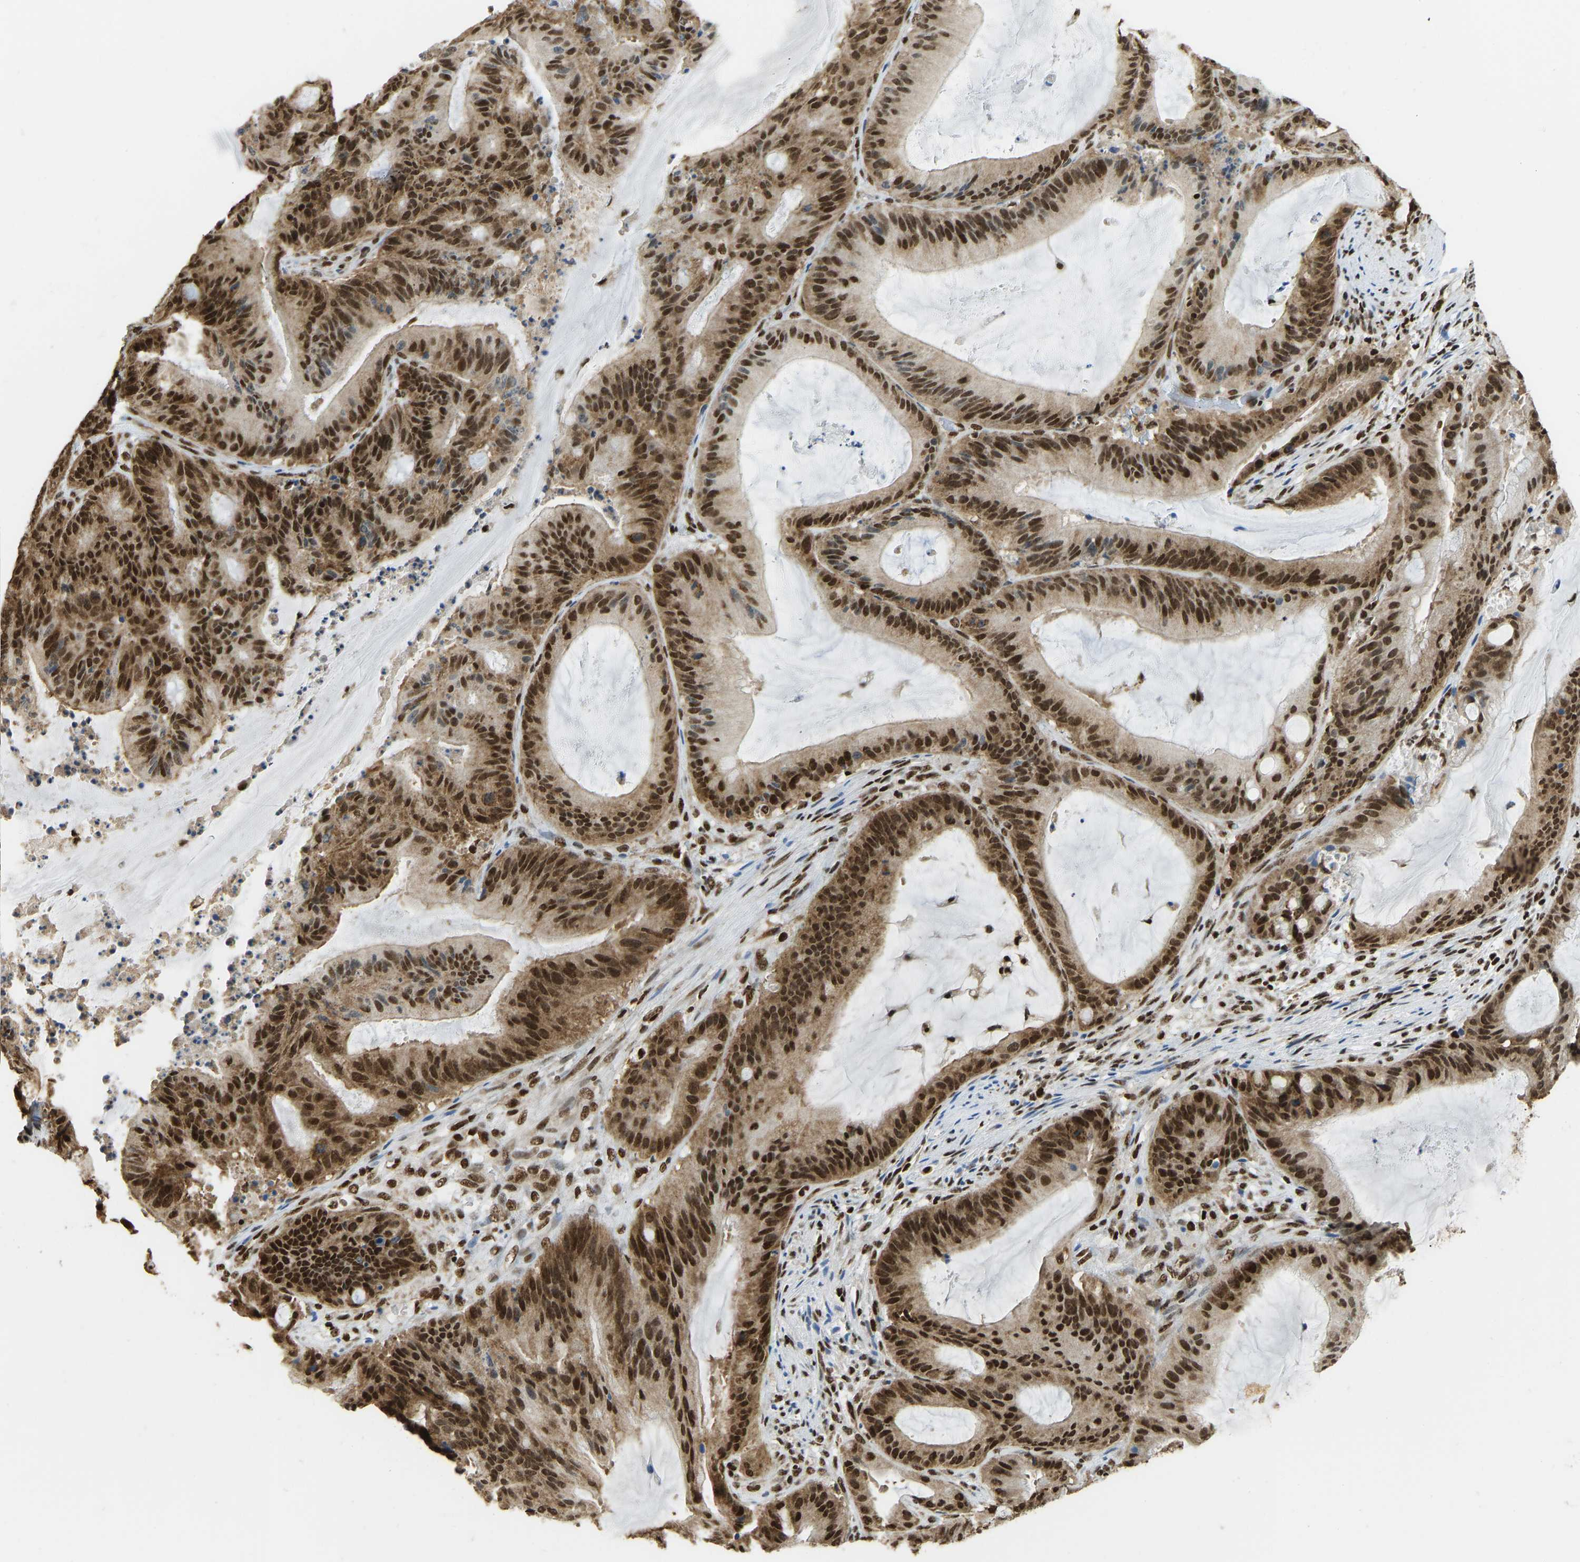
{"staining": {"intensity": "strong", "quantity": ">75%", "location": "cytoplasmic/membranous,nuclear"}, "tissue": "liver cancer", "cell_type": "Tumor cells", "image_type": "cancer", "snomed": [{"axis": "morphology", "description": "Normal tissue, NOS"}, {"axis": "morphology", "description": "Cholangiocarcinoma"}, {"axis": "topography", "description": "Liver"}, {"axis": "topography", "description": "Peripheral nerve tissue"}], "caption": "DAB immunohistochemical staining of cholangiocarcinoma (liver) reveals strong cytoplasmic/membranous and nuclear protein positivity in approximately >75% of tumor cells. The protein is stained brown, and the nuclei are stained in blue (DAB IHC with brightfield microscopy, high magnification).", "gene": "ZSCAN20", "patient": {"sex": "female", "age": 73}}